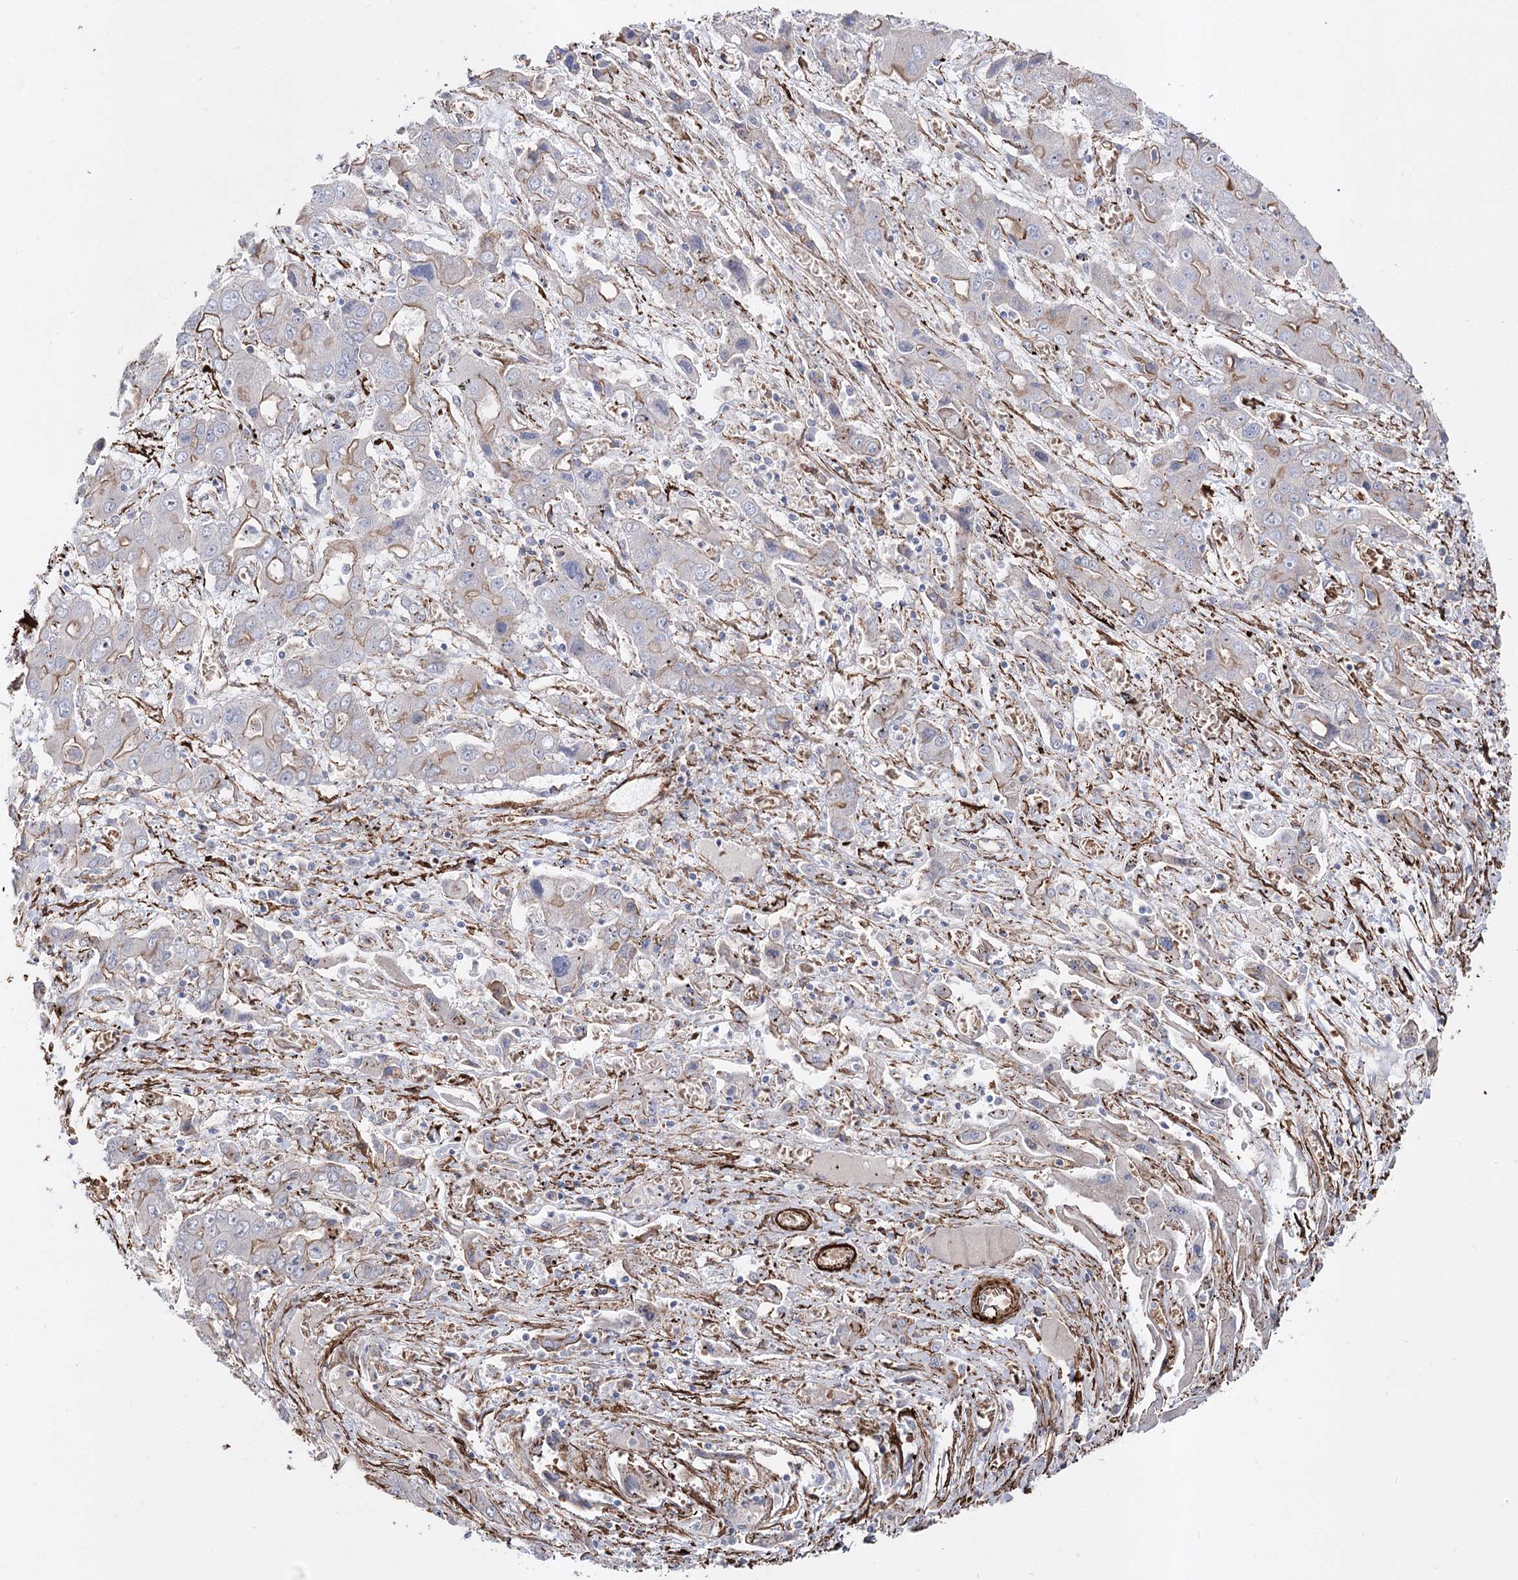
{"staining": {"intensity": "moderate", "quantity": "<25%", "location": "cytoplasmic/membranous"}, "tissue": "liver cancer", "cell_type": "Tumor cells", "image_type": "cancer", "snomed": [{"axis": "morphology", "description": "Cholangiocarcinoma"}, {"axis": "topography", "description": "Liver"}], "caption": "Immunohistochemical staining of human cholangiocarcinoma (liver) demonstrates low levels of moderate cytoplasmic/membranous protein expression in approximately <25% of tumor cells.", "gene": "ARHGAP20", "patient": {"sex": "male", "age": 67}}